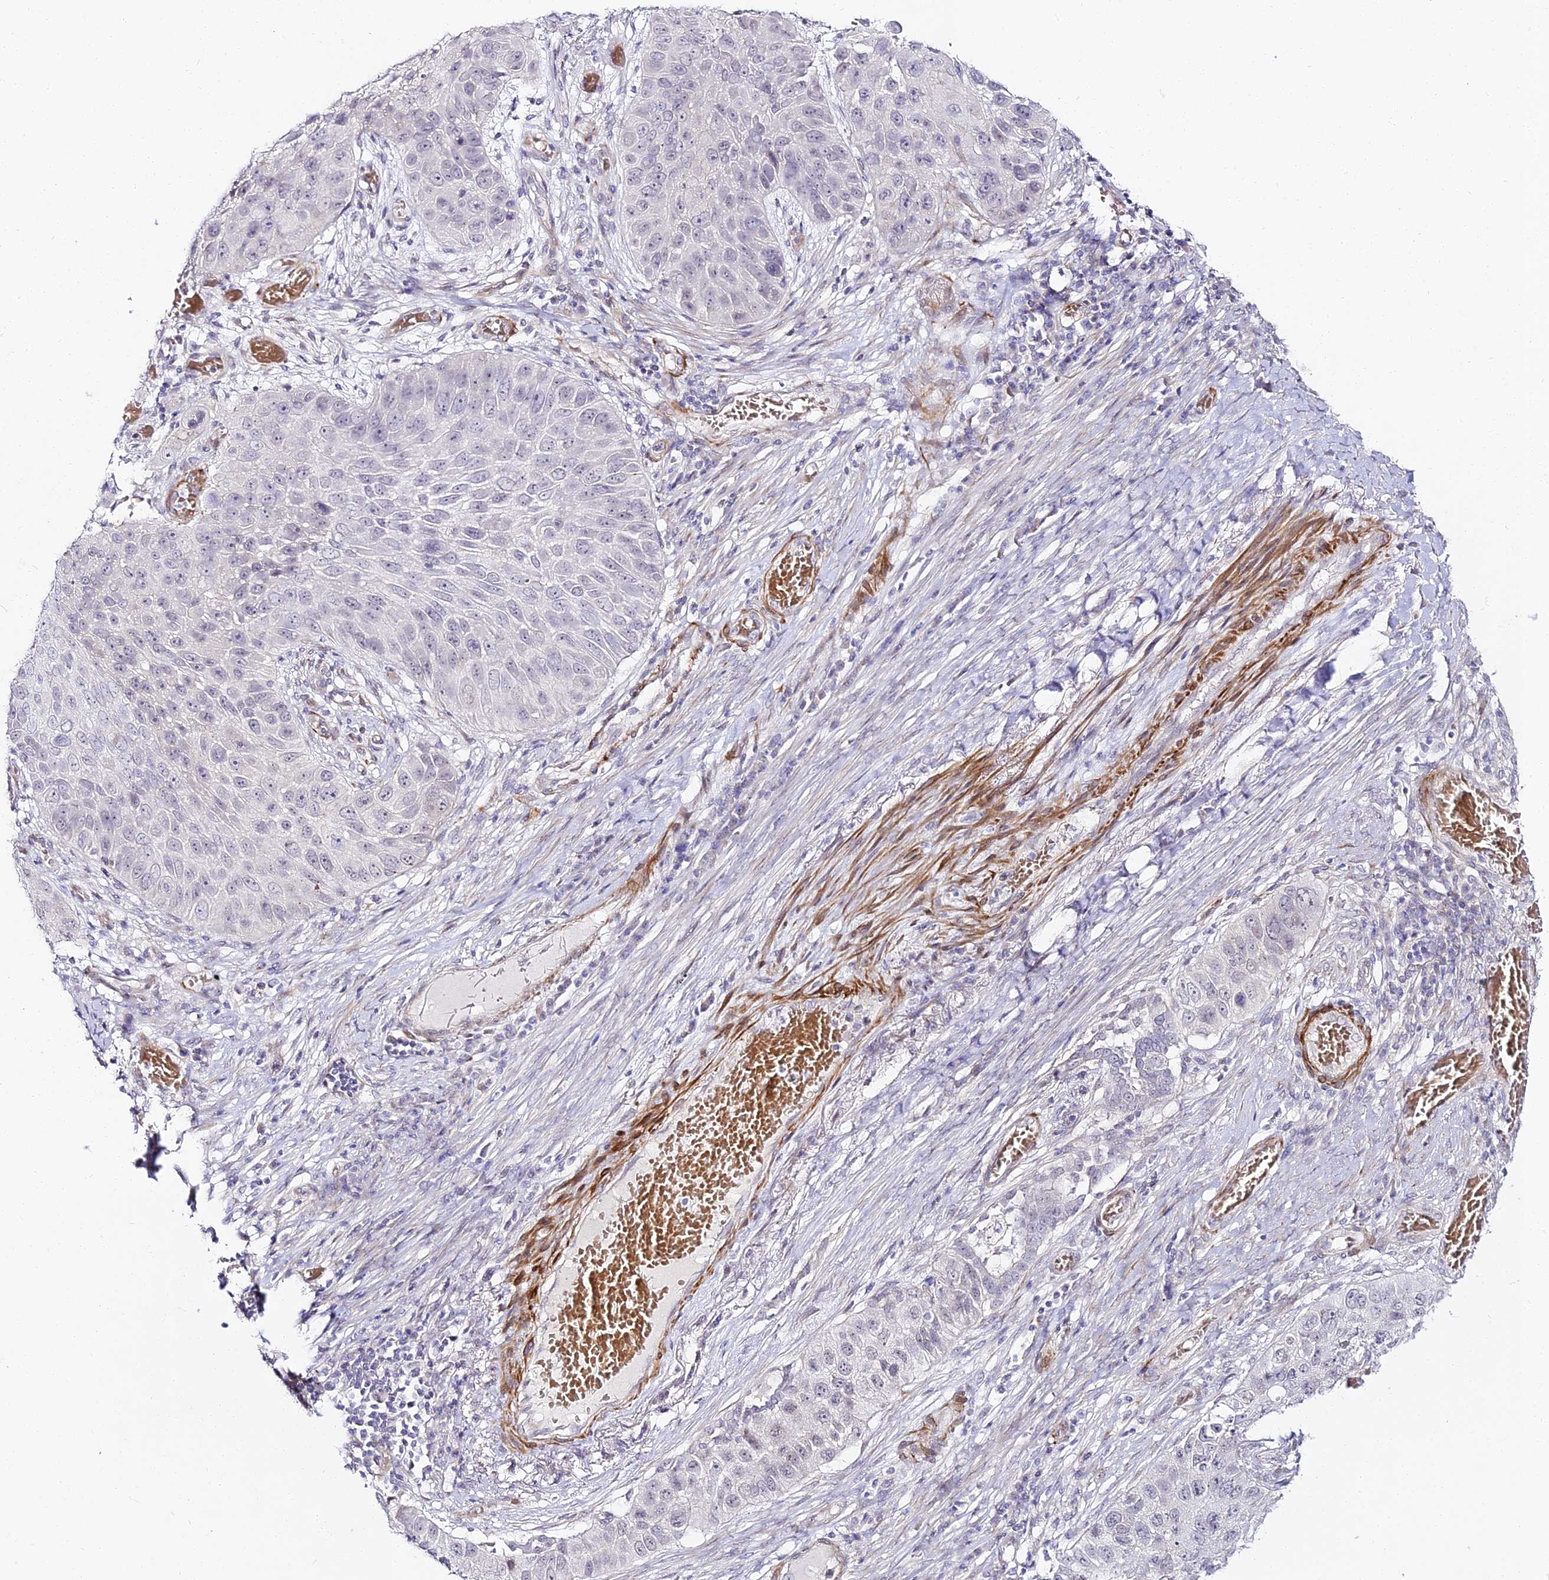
{"staining": {"intensity": "weak", "quantity": "<25%", "location": "cytoplasmic/membranous"}, "tissue": "lung cancer", "cell_type": "Tumor cells", "image_type": "cancer", "snomed": [{"axis": "morphology", "description": "Squamous cell carcinoma, NOS"}, {"axis": "topography", "description": "Lung"}], "caption": "DAB immunohistochemical staining of lung cancer reveals no significant positivity in tumor cells.", "gene": "ALPG", "patient": {"sex": "male", "age": 61}}